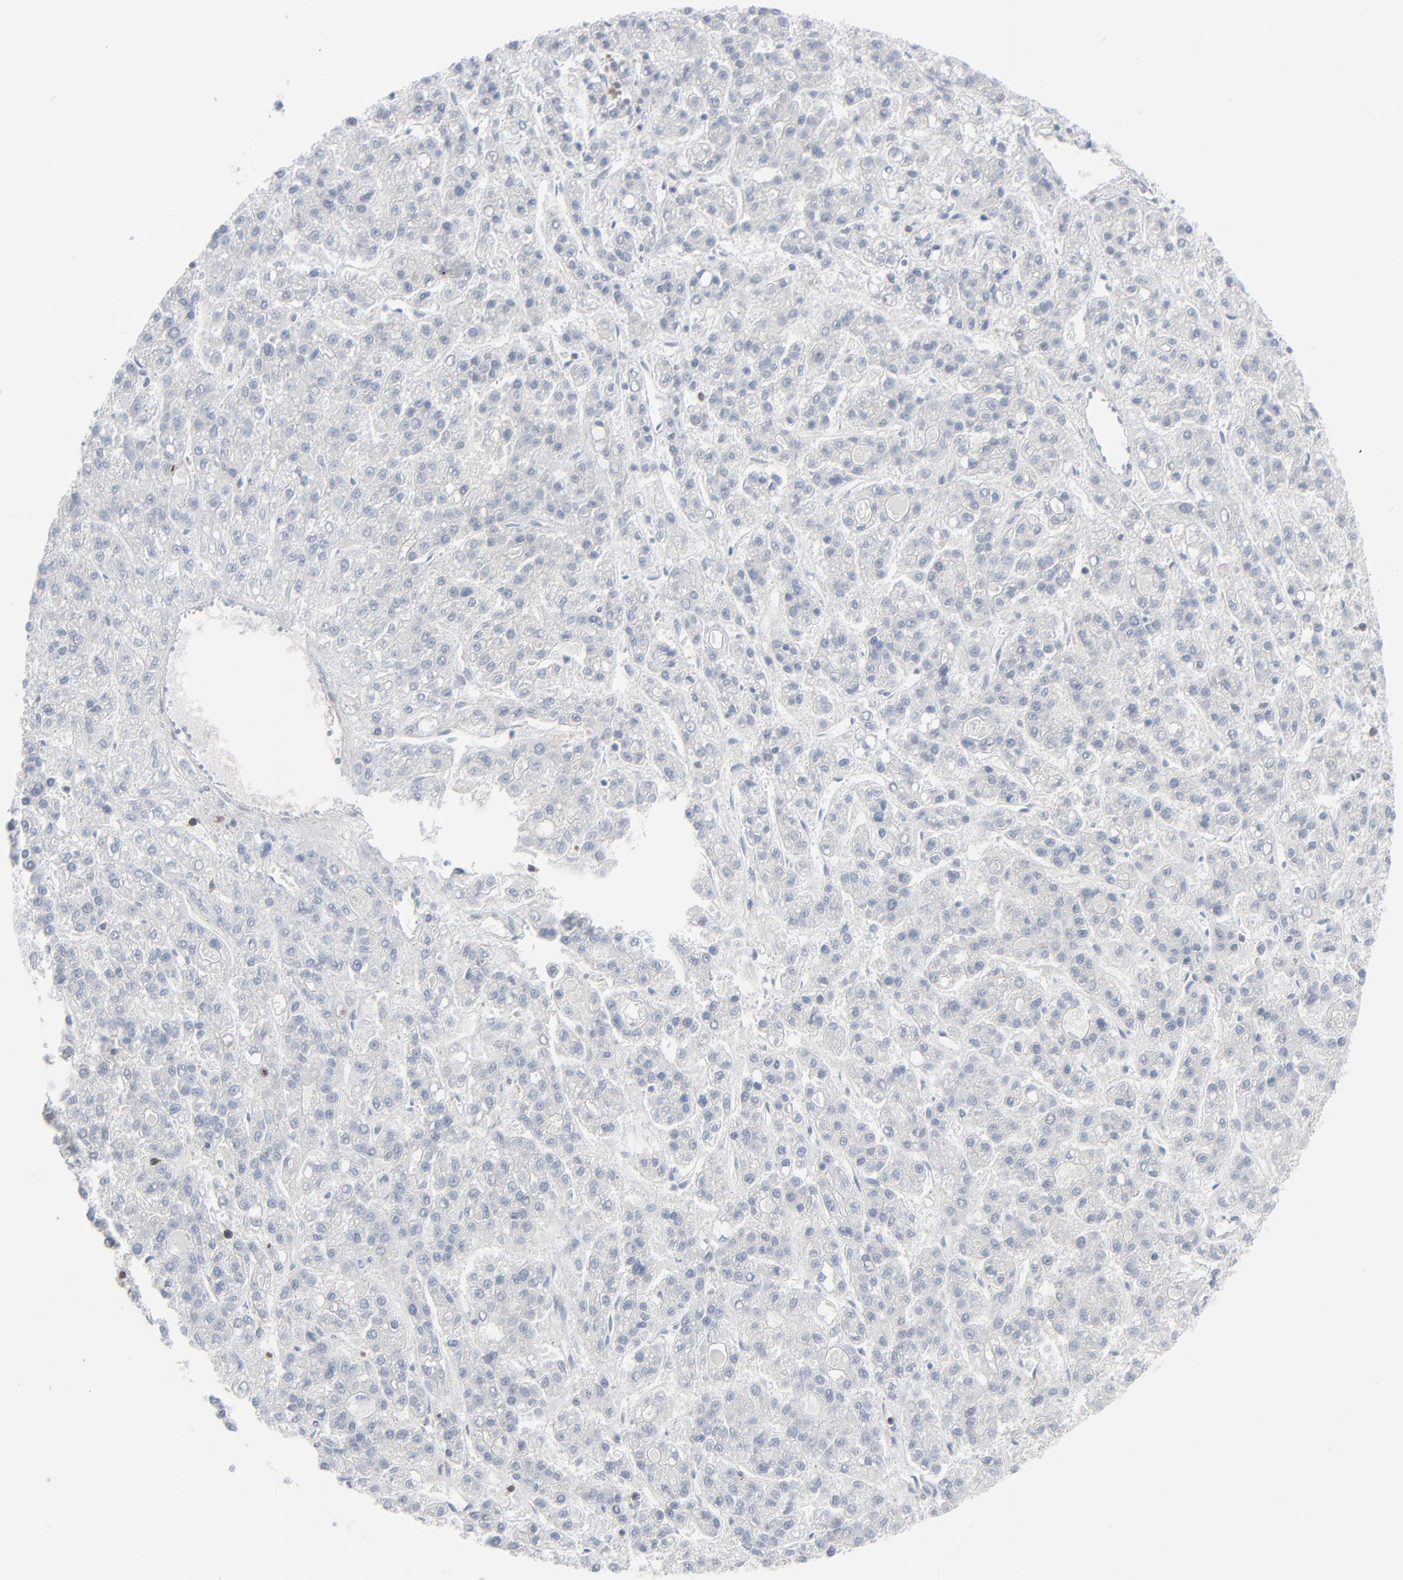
{"staining": {"intensity": "negative", "quantity": "none", "location": "none"}, "tissue": "liver cancer", "cell_type": "Tumor cells", "image_type": "cancer", "snomed": [{"axis": "morphology", "description": "Carcinoma, Hepatocellular, NOS"}, {"axis": "topography", "description": "Liver"}], "caption": "Tumor cells show no significant expression in hepatocellular carcinoma (liver).", "gene": "OPTN", "patient": {"sex": "male", "age": 70}}